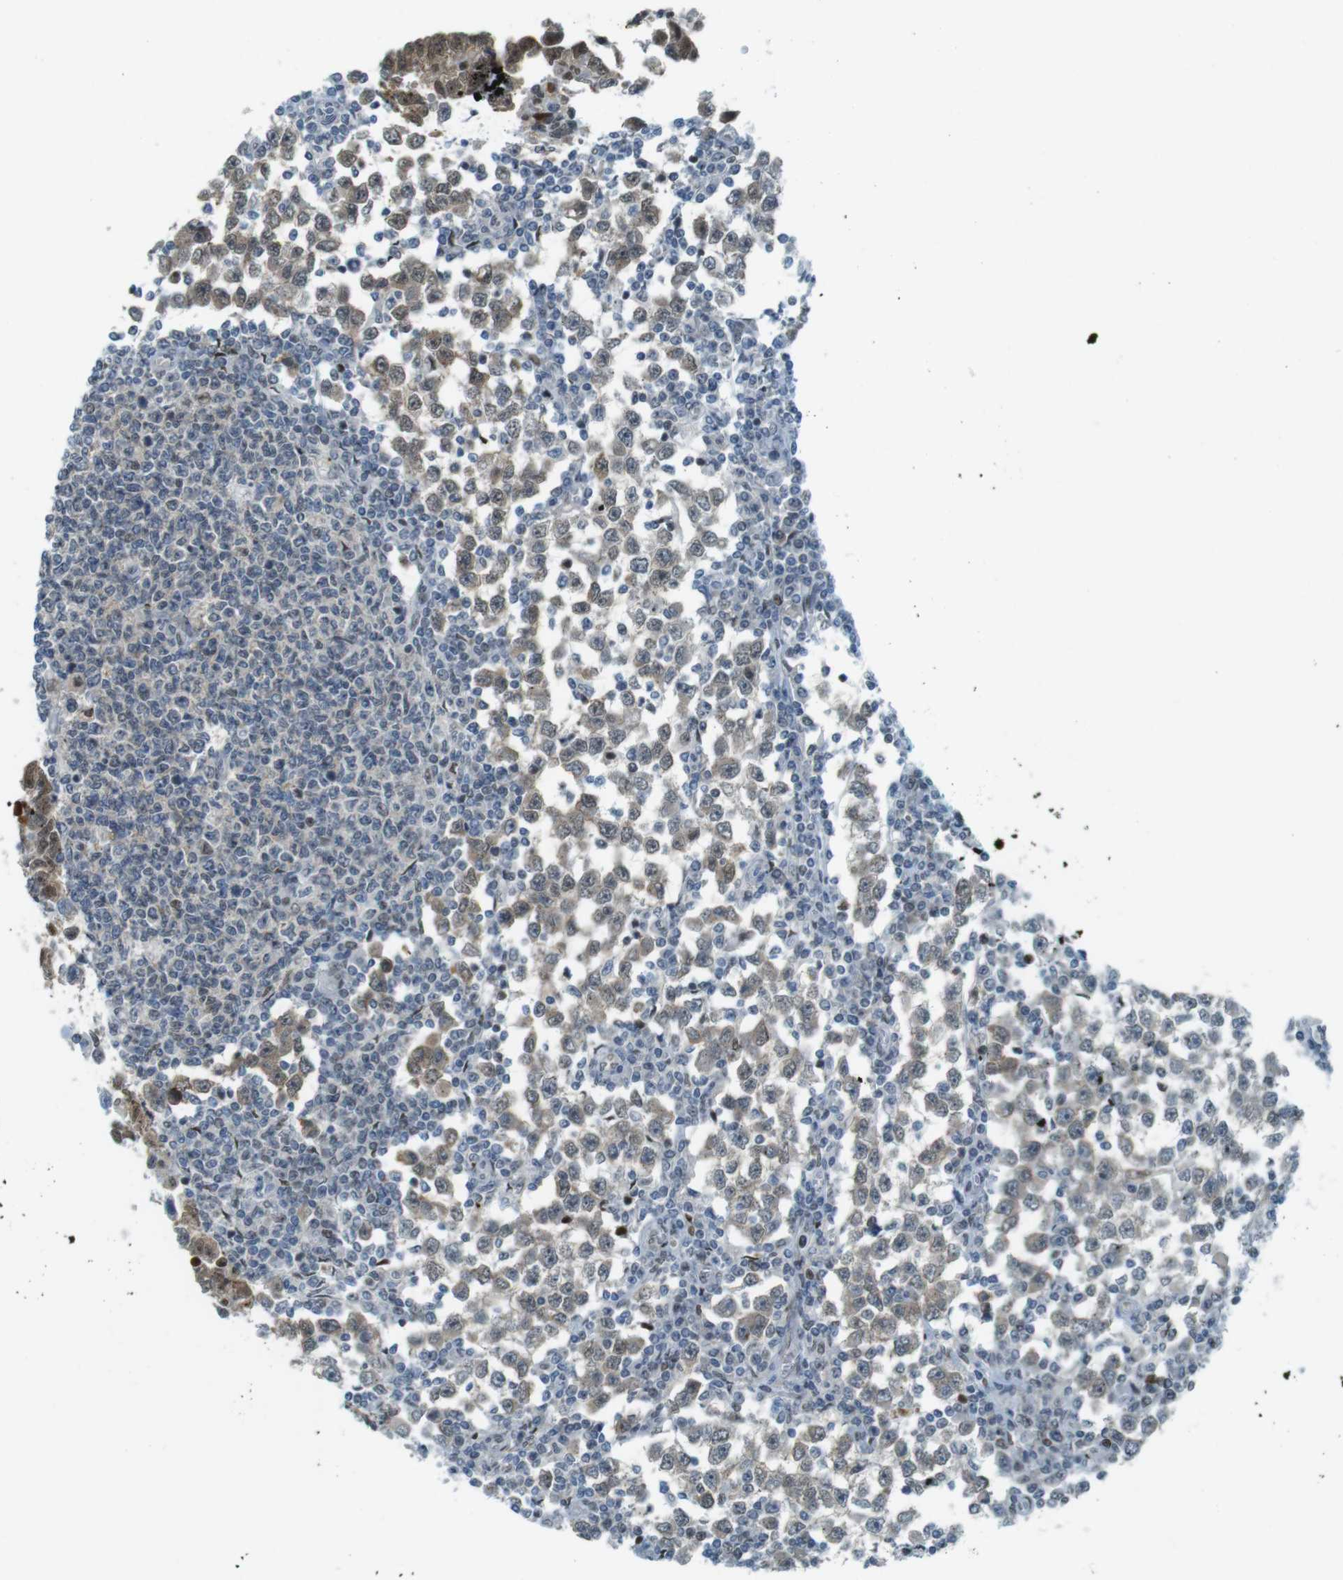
{"staining": {"intensity": "moderate", "quantity": ">75%", "location": "cytoplasmic/membranous,nuclear"}, "tissue": "testis cancer", "cell_type": "Tumor cells", "image_type": "cancer", "snomed": [{"axis": "morphology", "description": "Seminoma, NOS"}, {"axis": "topography", "description": "Testis"}], "caption": "Immunohistochemical staining of human seminoma (testis) exhibits medium levels of moderate cytoplasmic/membranous and nuclear protein positivity in approximately >75% of tumor cells. (DAB (3,3'-diaminobenzidine) IHC with brightfield microscopy, high magnification).", "gene": "UBB", "patient": {"sex": "male", "age": 65}}